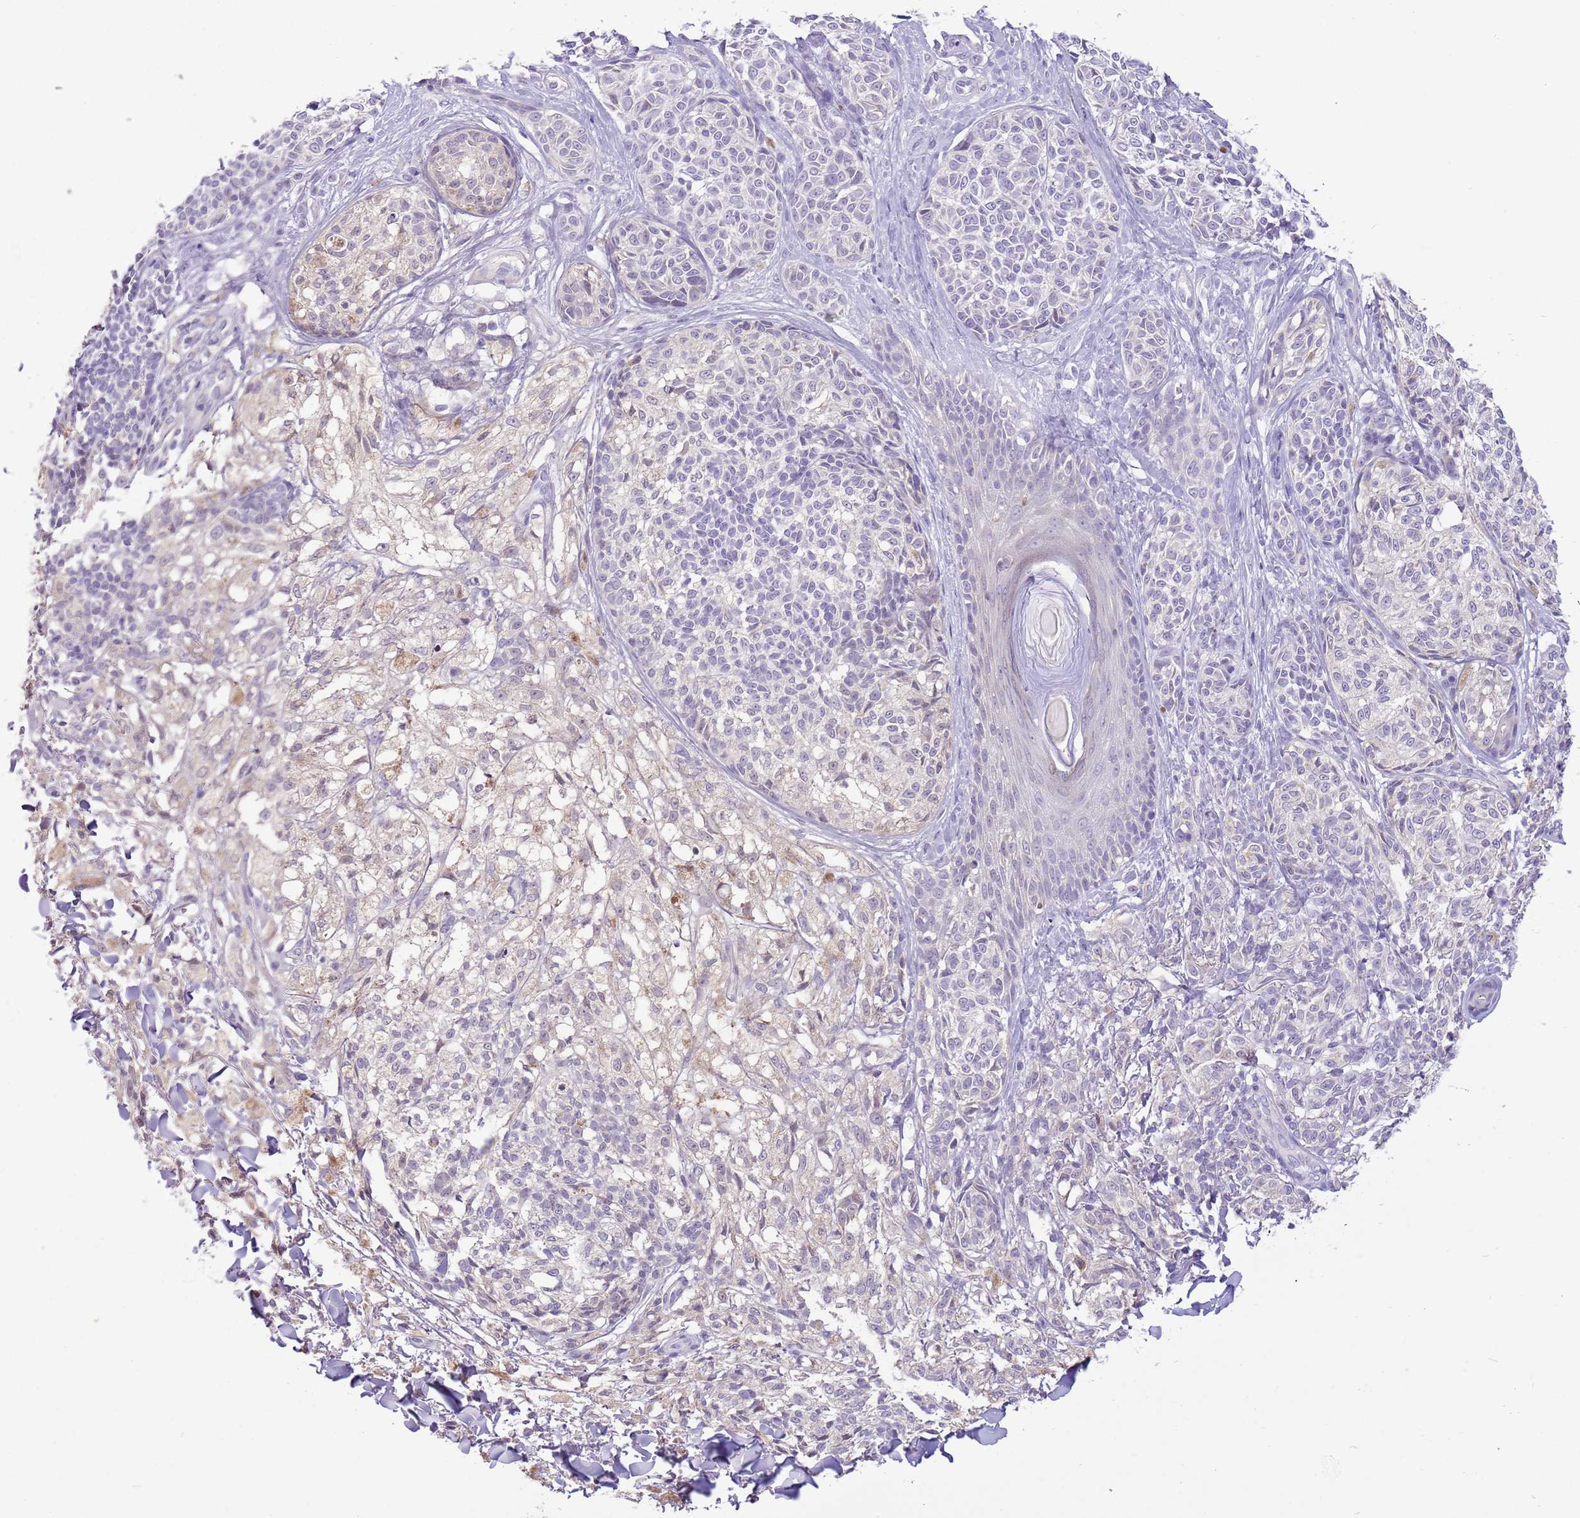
{"staining": {"intensity": "negative", "quantity": "none", "location": "none"}, "tissue": "melanoma", "cell_type": "Tumor cells", "image_type": "cancer", "snomed": [{"axis": "morphology", "description": "Malignant melanoma, NOS"}, {"axis": "topography", "description": "Skin of upper extremity"}], "caption": "Immunohistochemistry (IHC) micrograph of neoplastic tissue: human melanoma stained with DAB (3,3'-diaminobenzidine) displays no significant protein positivity in tumor cells.", "gene": "GLCE", "patient": {"sex": "male", "age": 40}}